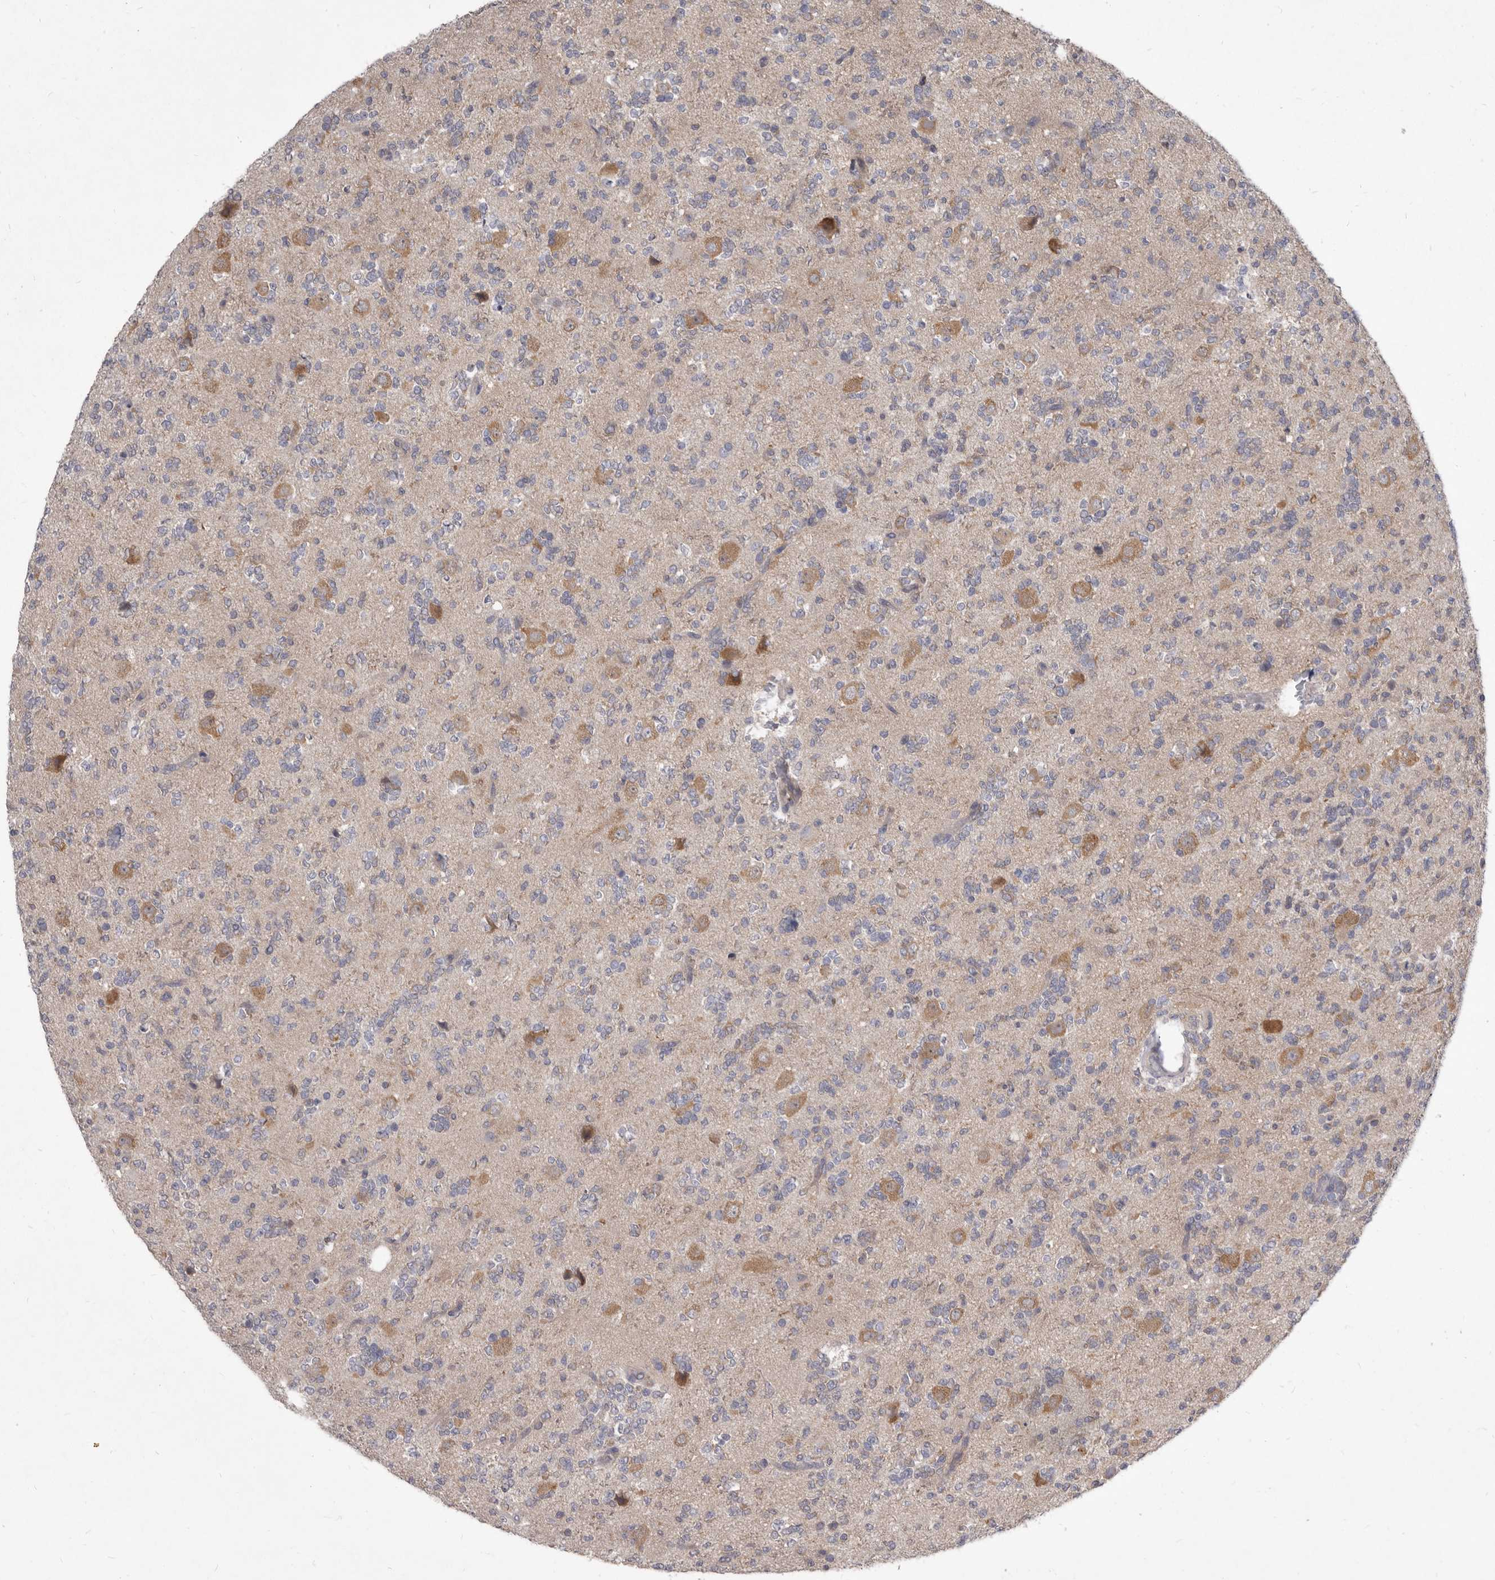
{"staining": {"intensity": "weak", "quantity": "<25%", "location": "cytoplasmic/membranous"}, "tissue": "glioma", "cell_type": "Tumor cells", "image_type": "cancer", "snomed": [{"axis": "morphology", "description": "Glioma, malignant, High grade"}, {"axis": "topography", "description": "Brain"}], "caption": "IHC of glioma reveals no positivity in tumor cells.", "gene": "GSK3B", "patient": {"sex": "female", "age": 62}}